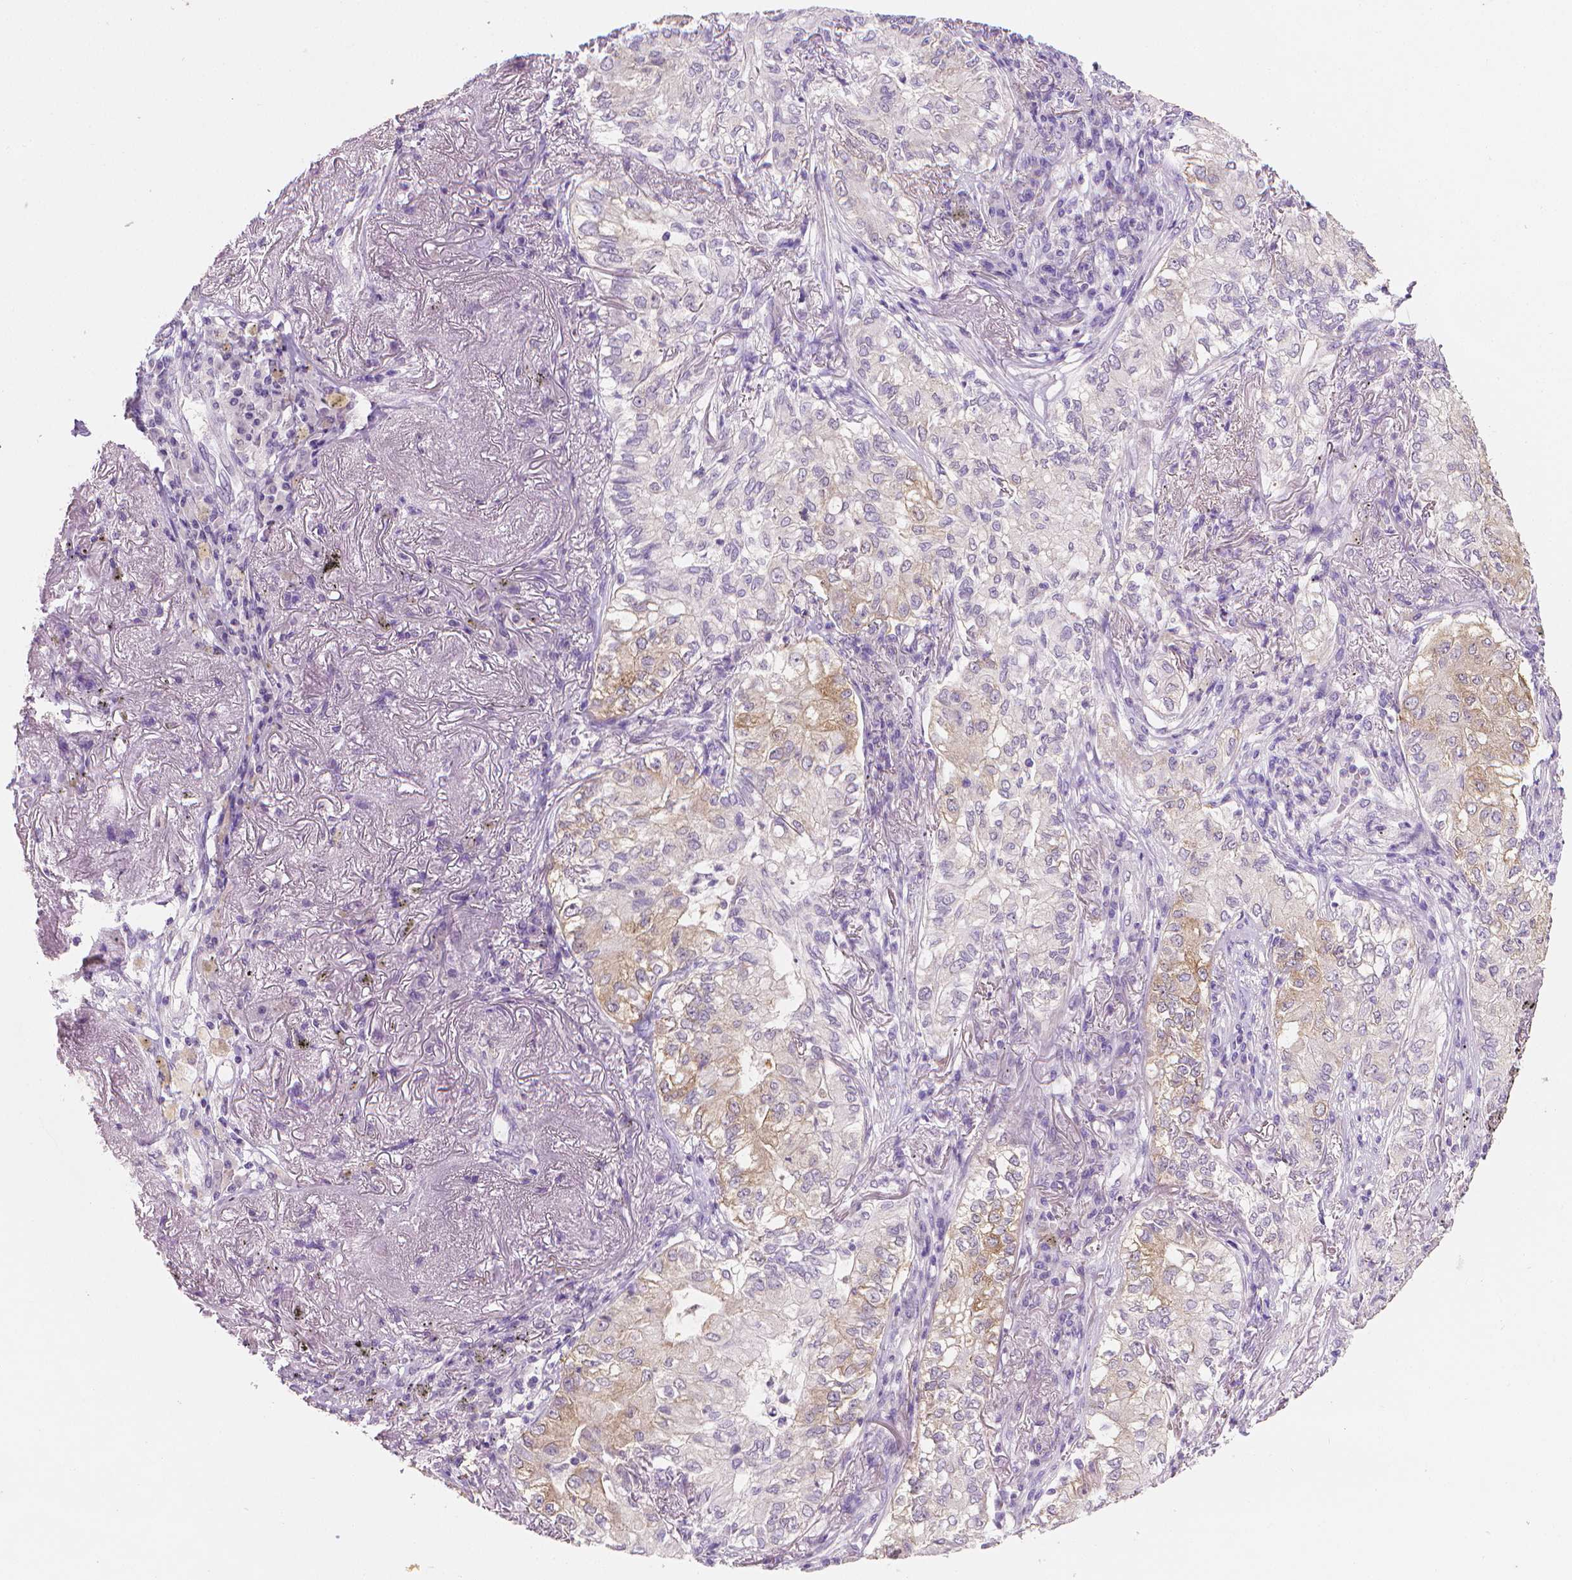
{"staining": {"intensity": "weak", "quantity": "<25%", "location": "cytoplasmic/membranous"}, "tissue": "lung cancer", "cell_type": "Tumor cells", "image_type": "cancer", "snomed": [{"axis": "morphology", "description": "Adenocarcinoma, NOS"}, {"axis": "topography", "description": "Lung"}], "caption": "IHC of adenocarcinoma (lung) shows no expression in tumor cells.", "gene": "FASN", "patient": {"sex": "female", "age": 73}}